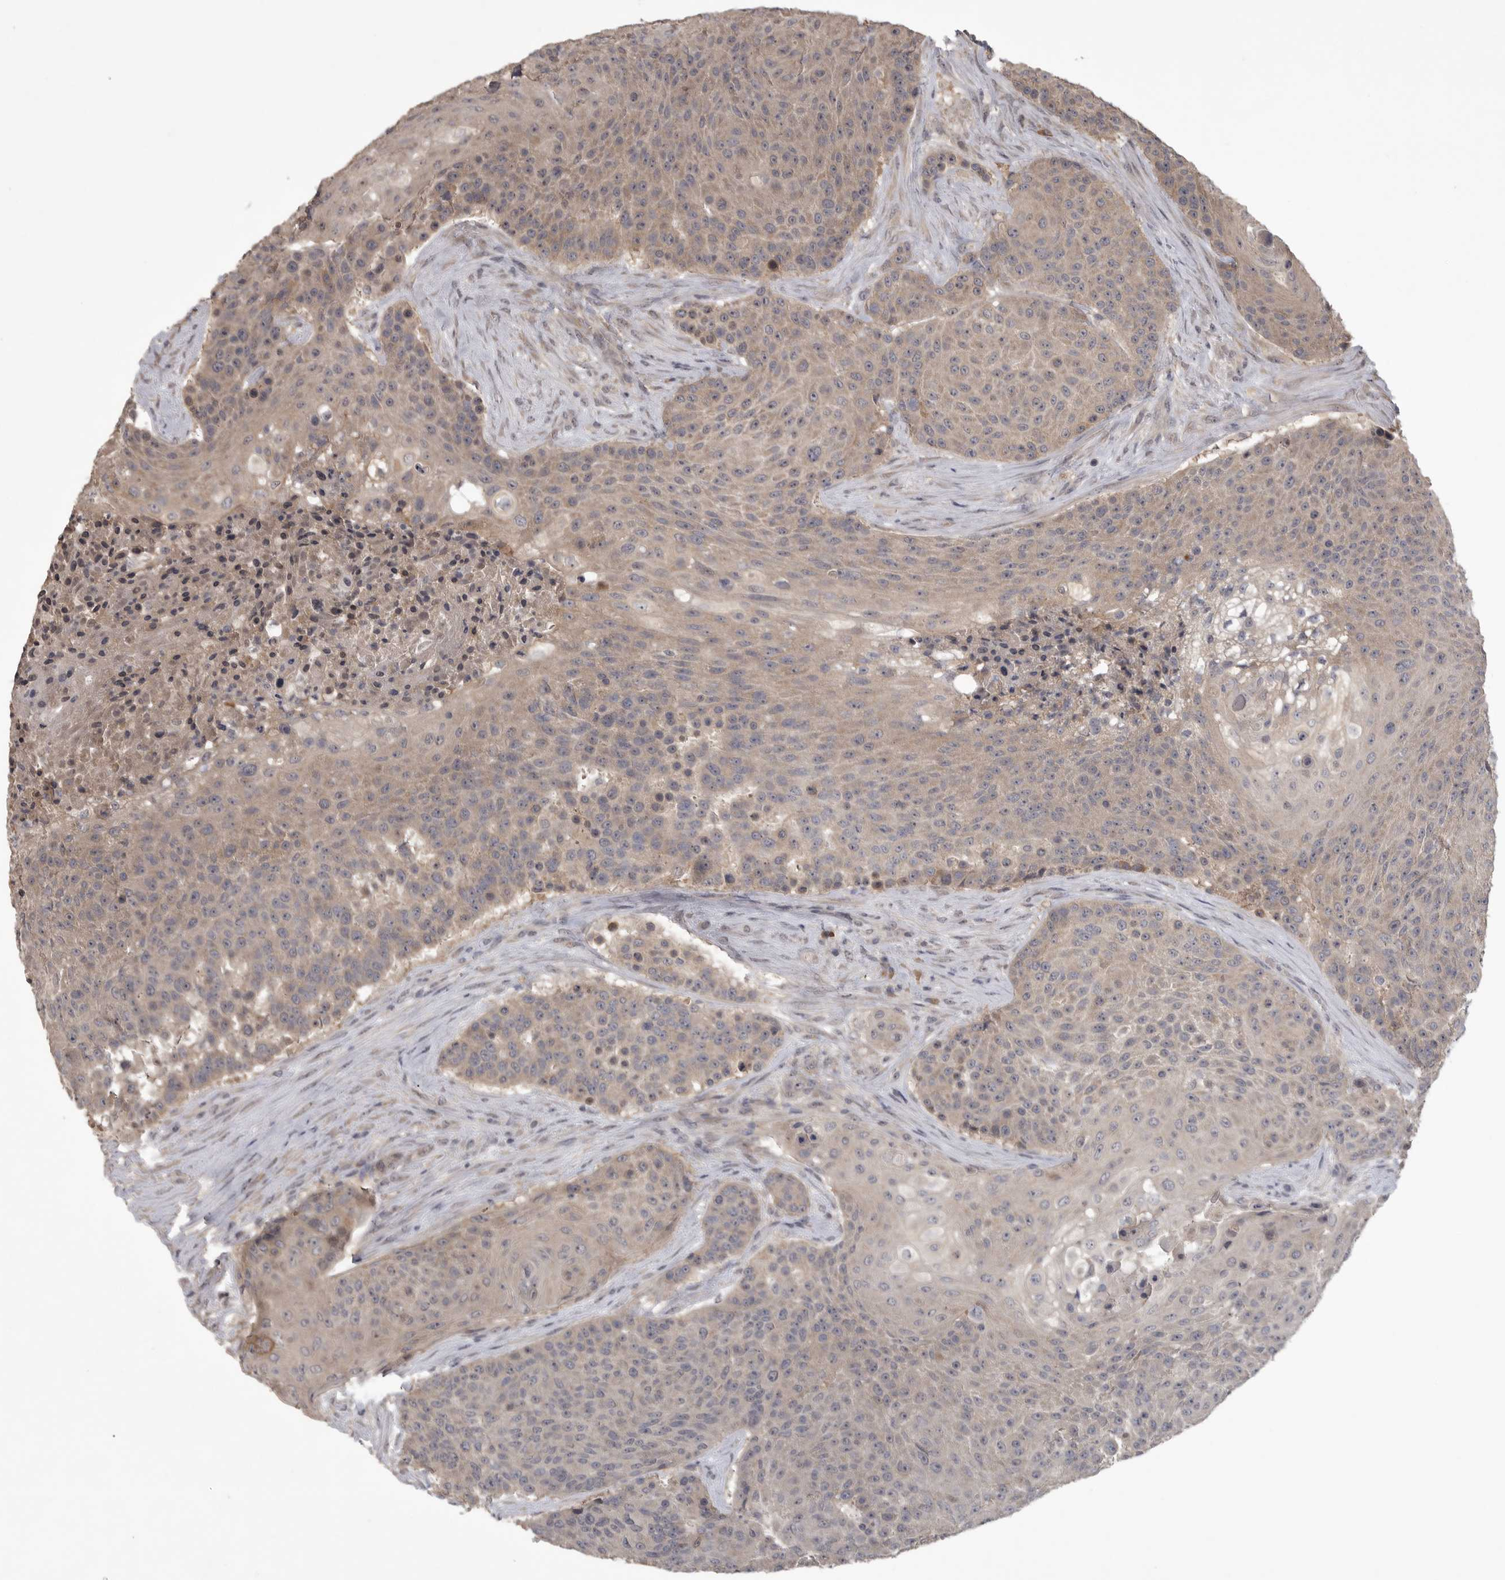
{"staining": {"intensity": "weak", "quantity": ">75%", "location": "cytoplasmic/membranous"}, "tissue": "urothelial cancer", "cell_type": "Tumor cells", "image_type": "cancer", "snomed": [{"axis": "morphology", "description": "Urothelial carcinoma, High grade"}, {"axis": "topography", "description": "Urinary bladder"}], "caption": "High-power microscopy captured an IHC image of urothelial cancer, revealing weak cytoplasmic/membranous expression in about >75% of tumor cells. The staining was performed using DAB, with brown indicating positive protein expression. Nuclei are stained blue with hematoxylin.", "gene": "ZNF114", "patient": {"sex": "female", "age": 63}}